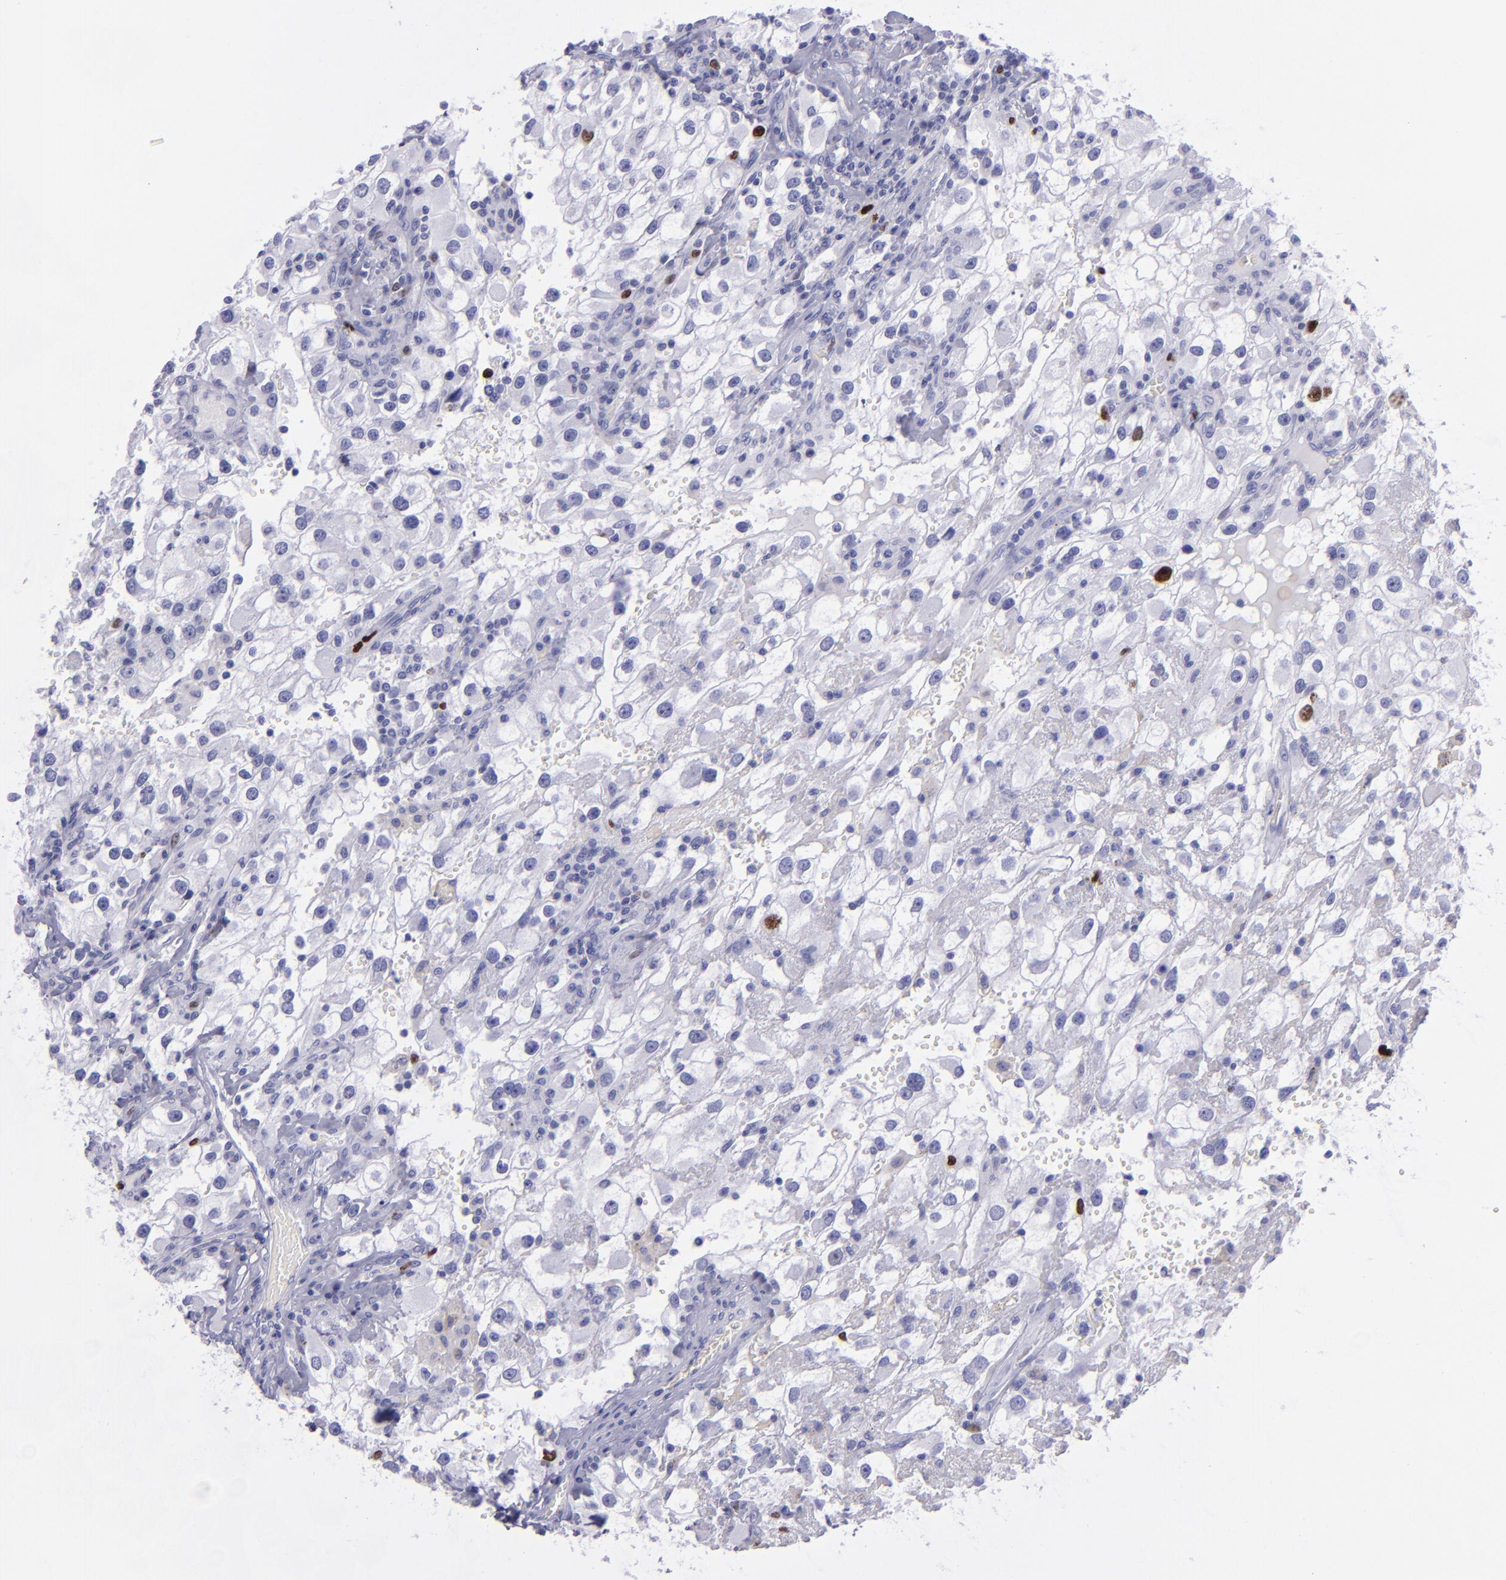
{"staining": {"intensity": "strong", "quantity": "<25%", "location": "nuclear"}, "tissue": "renal cancer", "cell_type": "Tumor cells", "image_type": "cancer", "snomed": [{"axis": "morphology", "description": "Adenocarcinoma, NOS"}, {"axis": "topography", "description": "Kidney"}], "caption": "DAB (3,3'-diaminobenzidine) immunohistochemical staining of human renal cancer (adenocarcinoma) displays strong nuclear protein staining in approximately <25% of tumor cells.", "gene": "TOP2A", "patient": {"sex": "female", "age": 52}}